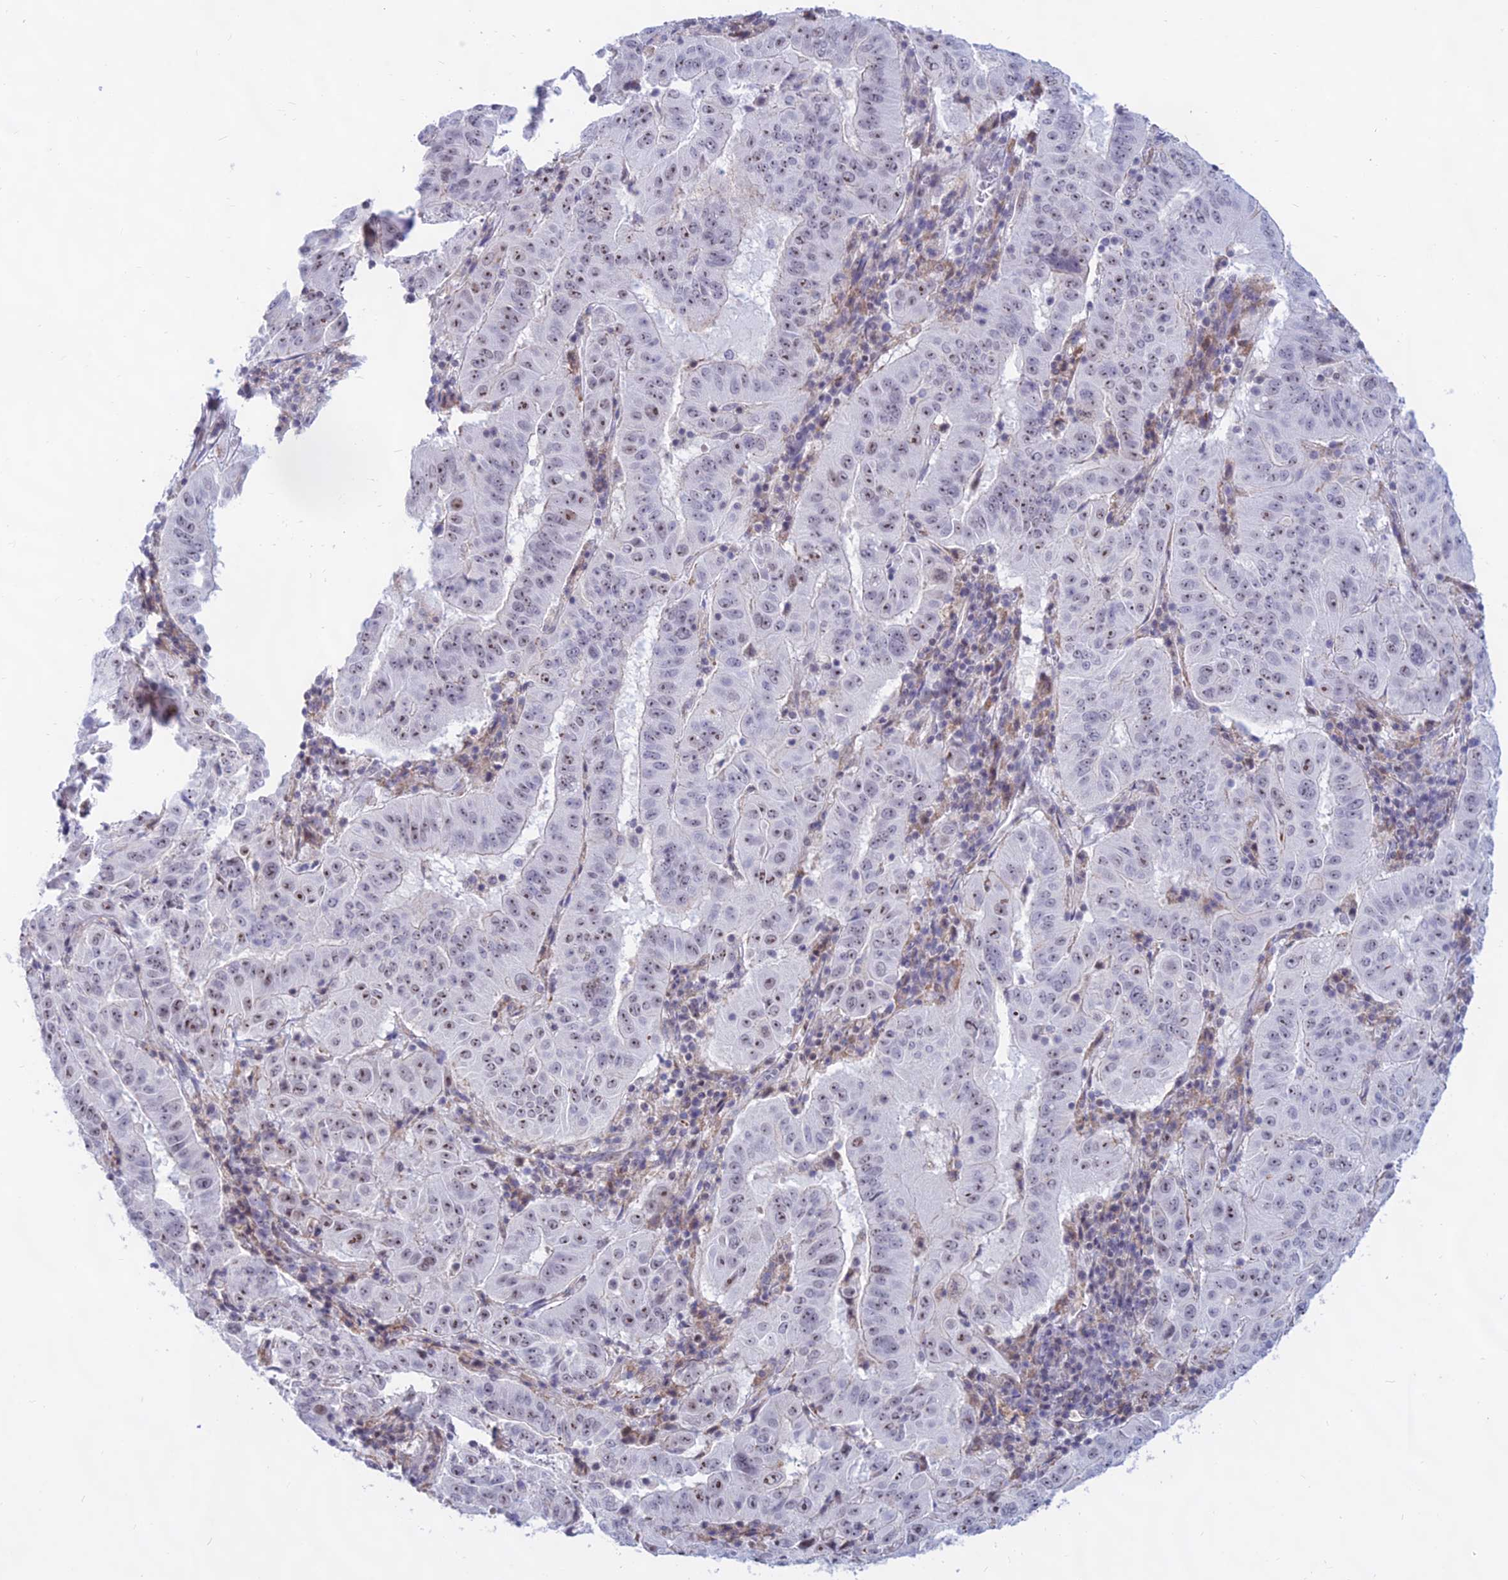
{"staining": {"intensity": "moderate", "quantity": "25%-75%", "location": "nuclear"}, "tissue": "pancreatic cancer", "cell_type": "Tumor cells", "image_type": "cancer", "snomed": [{"axis": "morphology", "description": "Adenocarcinoma, NOS"}, {"axis": "topography", "description": "Pancreas"}], "caption": "Protein staining of pancreatic cancer tissue displays moderate nuclear expression in about 25%-75% of tumor cells.", "gene": "KRR1", "patient": {"sex": "male", "age": 63}}